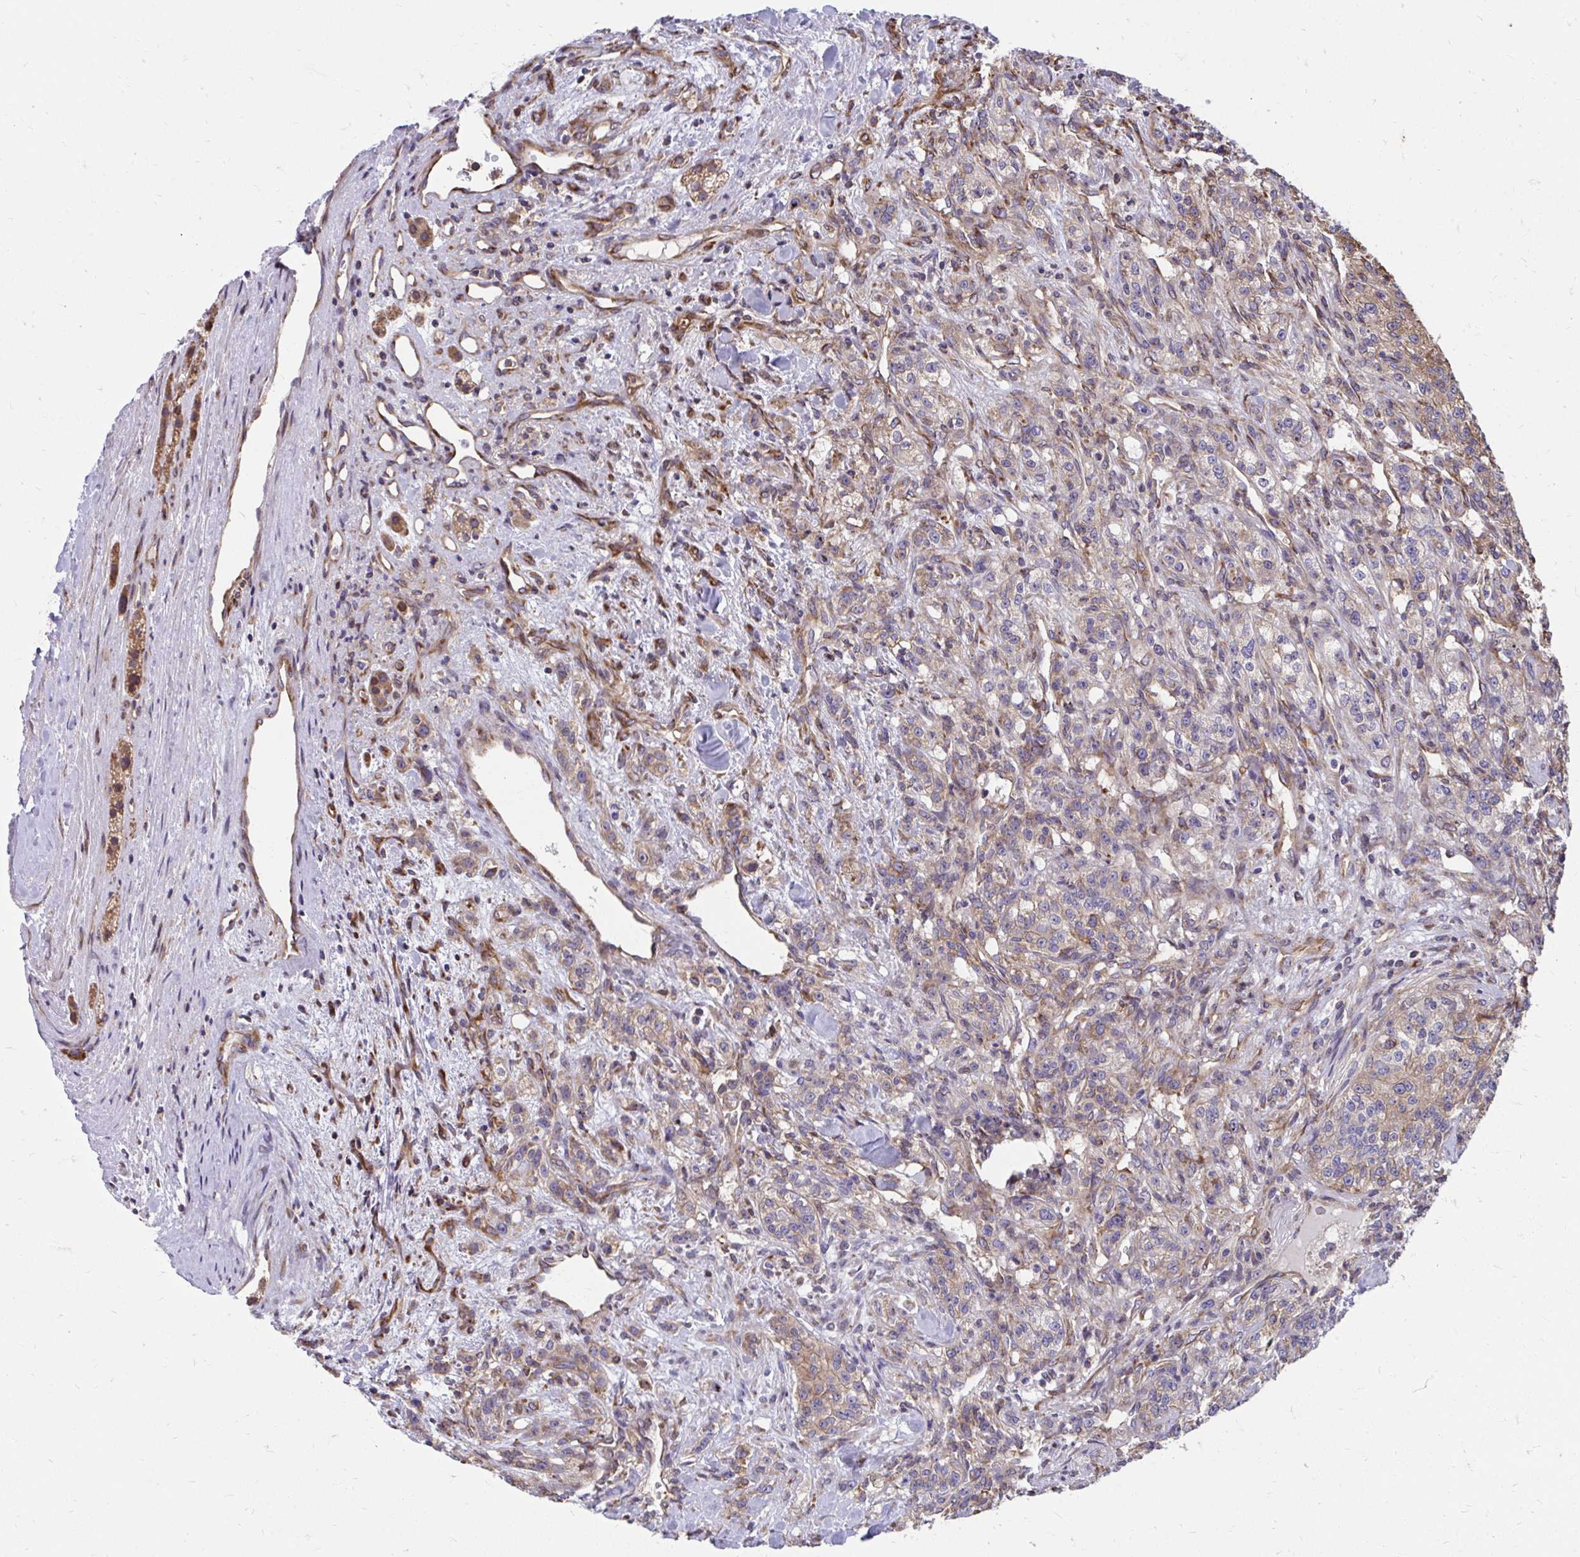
{"staining": {"intensity": "moderate", "quantity": ">75%", "location": "cytoplasmic/membranous"}, "tissue": "renal cancer", "cell_type": "Tumor cells", "image_type": "cancer", "snomed": [{"axis": "morphology", "description": "Adenocarcinoma, NOS"}, {"axis": "topography", "description": "Kidney"}], "caption": "The micrograph reveals a brown stain indicating the presence of a protein in the cytoplasmic/membranous of tumor cells in renal adenocarcinoma.", "gene": "ZNF778", "patient": {"sex": "female", "age": 63}}